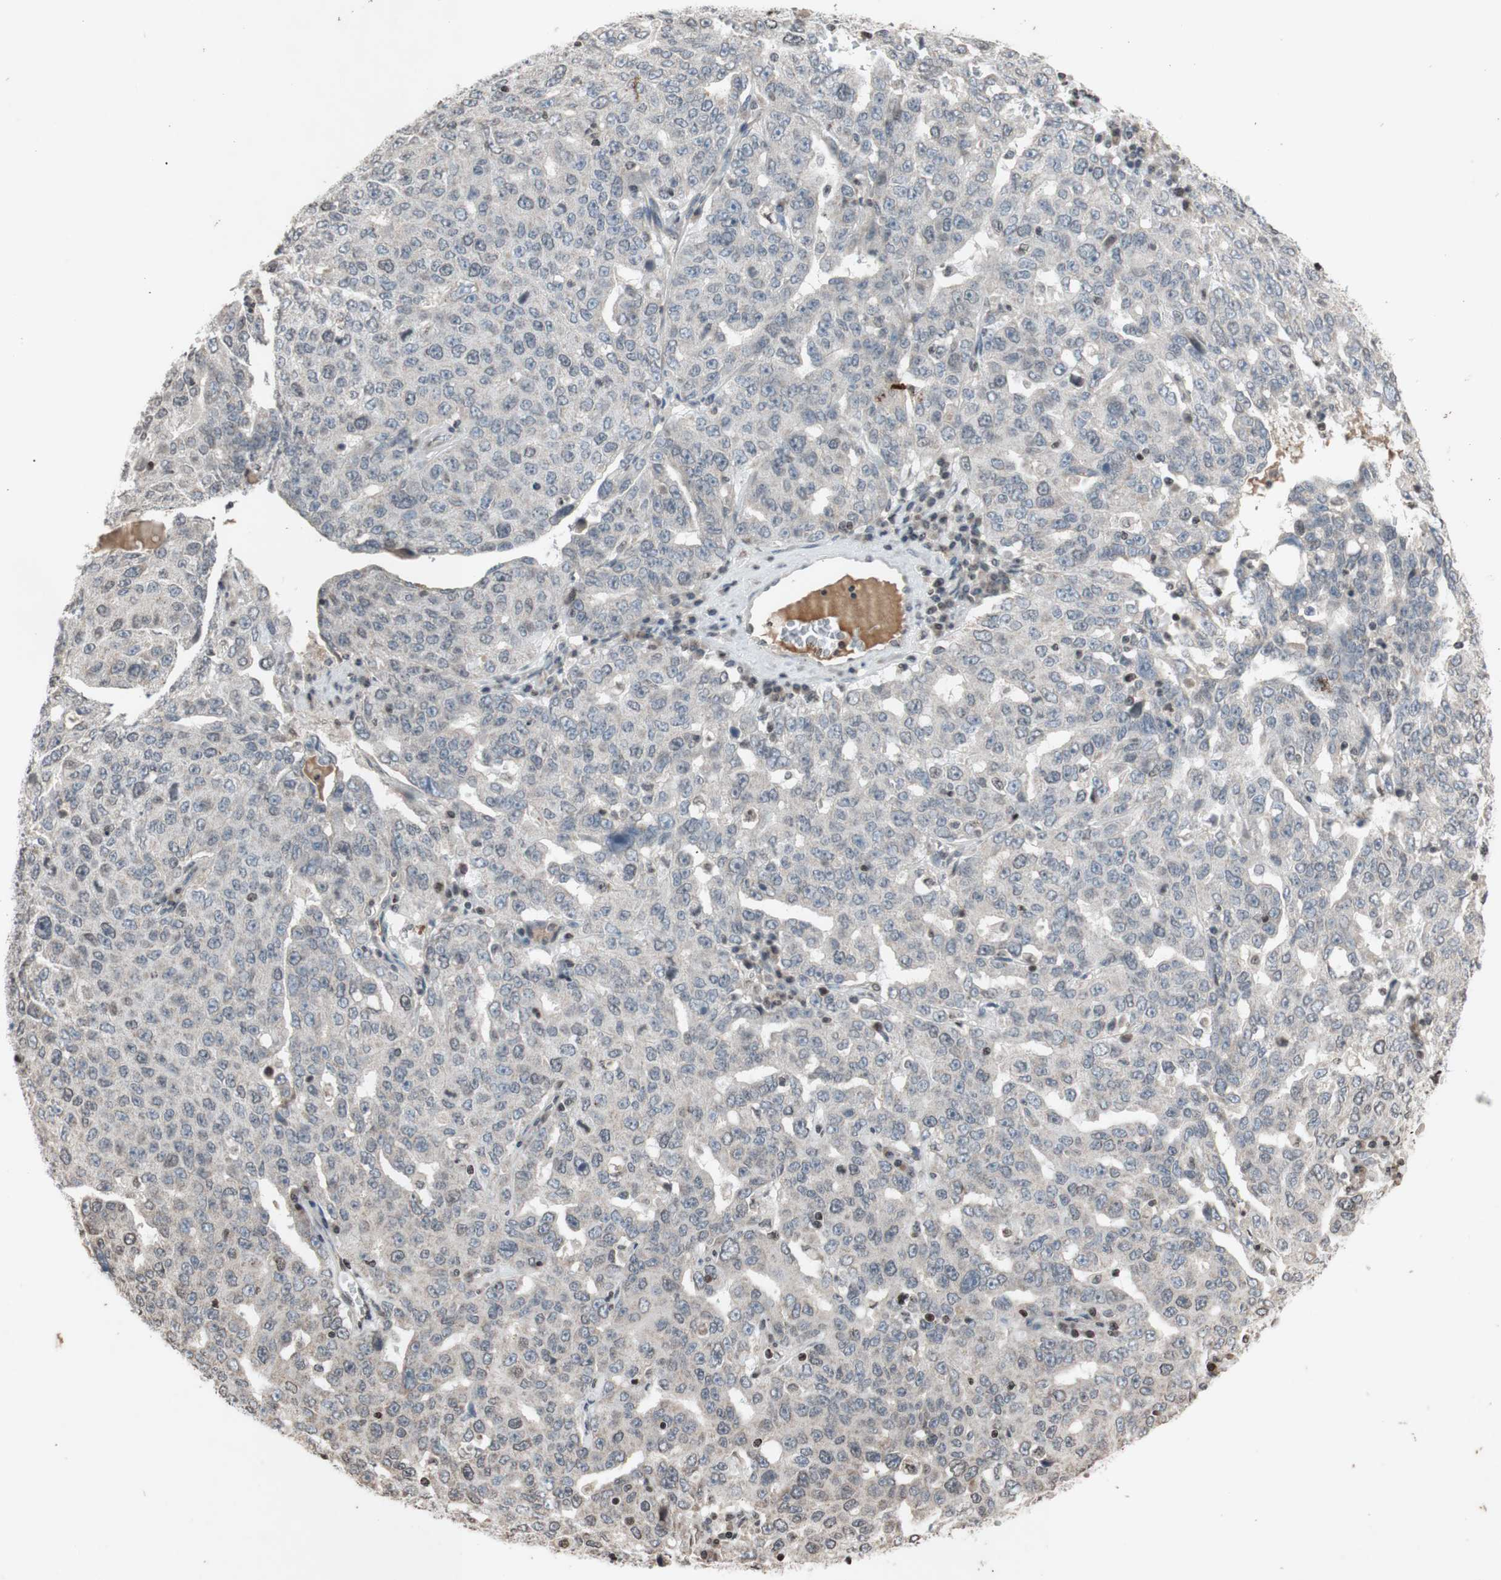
{"staining": {"intensity": "negative", "quantity": "none", "location": "none"}, "tissue": "ovarian cancer", "cell_type": "Tumor cells", "image_type": "cancer", "snomed": [{"axis": "morphology", "description": "Carcinoma, endometroid"}, {"axis": "topography", "description": "Ovary"}], "caption": "This image is of endometroid carcinoma (ovarian) stained with IHC to label a protein in brown with the nuclei are counter-stained blue. There is no staining in tumor cells. Nuclei are stained in blue.", "gene": "MCM6", "patient": {"sex": "female", "age": 62}}